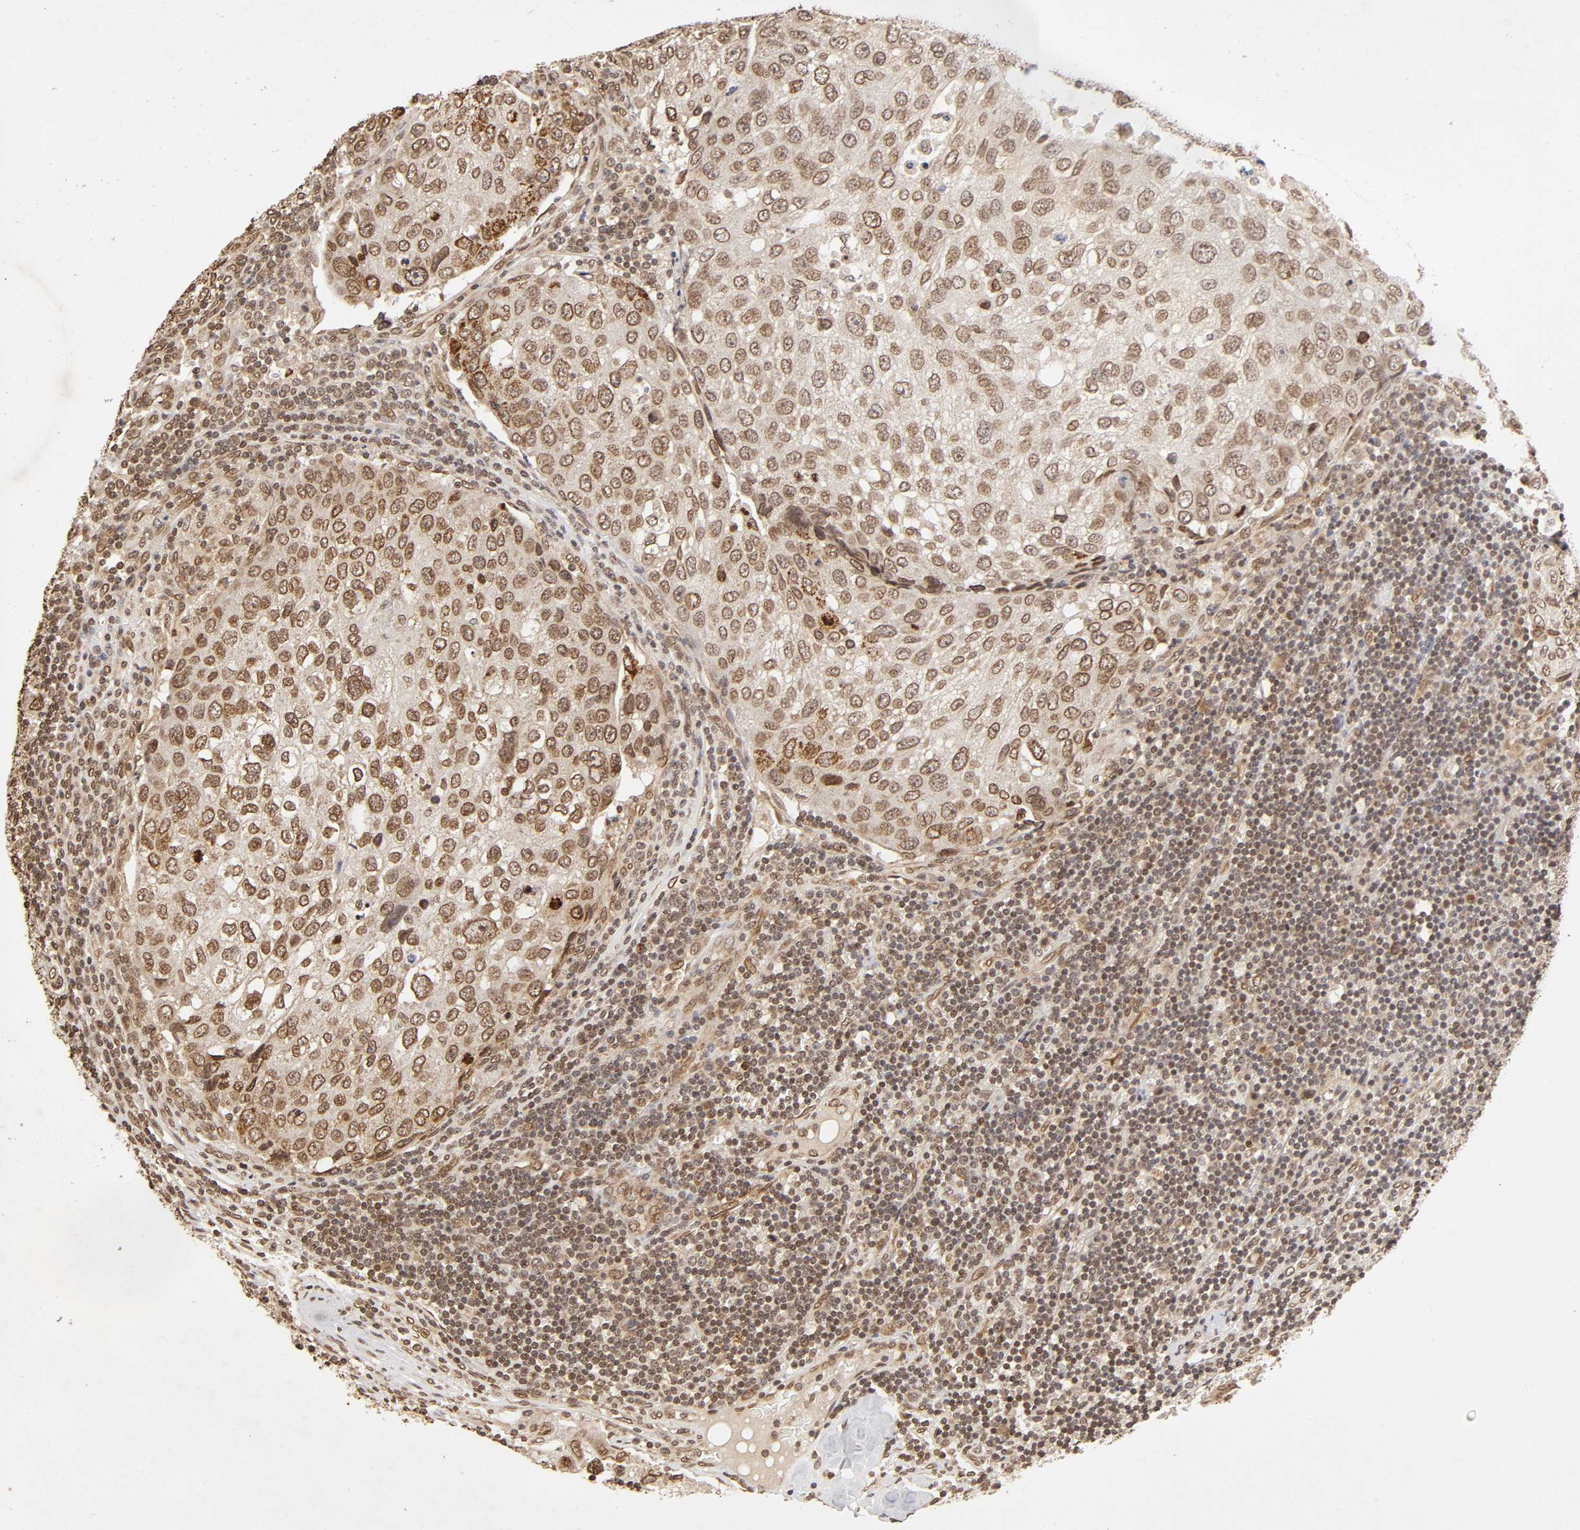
{"staining": {"intensity": "moderate", "quantity": ">75%", "location": "cytoplasmic/membranous,nuclear"}, "tissue": "urothelial cancer", "cell_type": "Tumor cells", "image_type": "cancer", "snomed": [{"axis": "morphology", "description": "Urothelial carcinoma, High grade"}, {"axis": "topography", "description": "Lymph node"}, {"axis": "topography", "description": "Urinary bladder"}], "caption": "High-grade urothelial carcinoma was stained to show a protein in brown. There is medium levels of moderate cytoplasmic/membranous and nuclear expression in about >75% of tumor cells.", "gene": "MLLT6", "patient": {"sex": "male", "age": 51}}